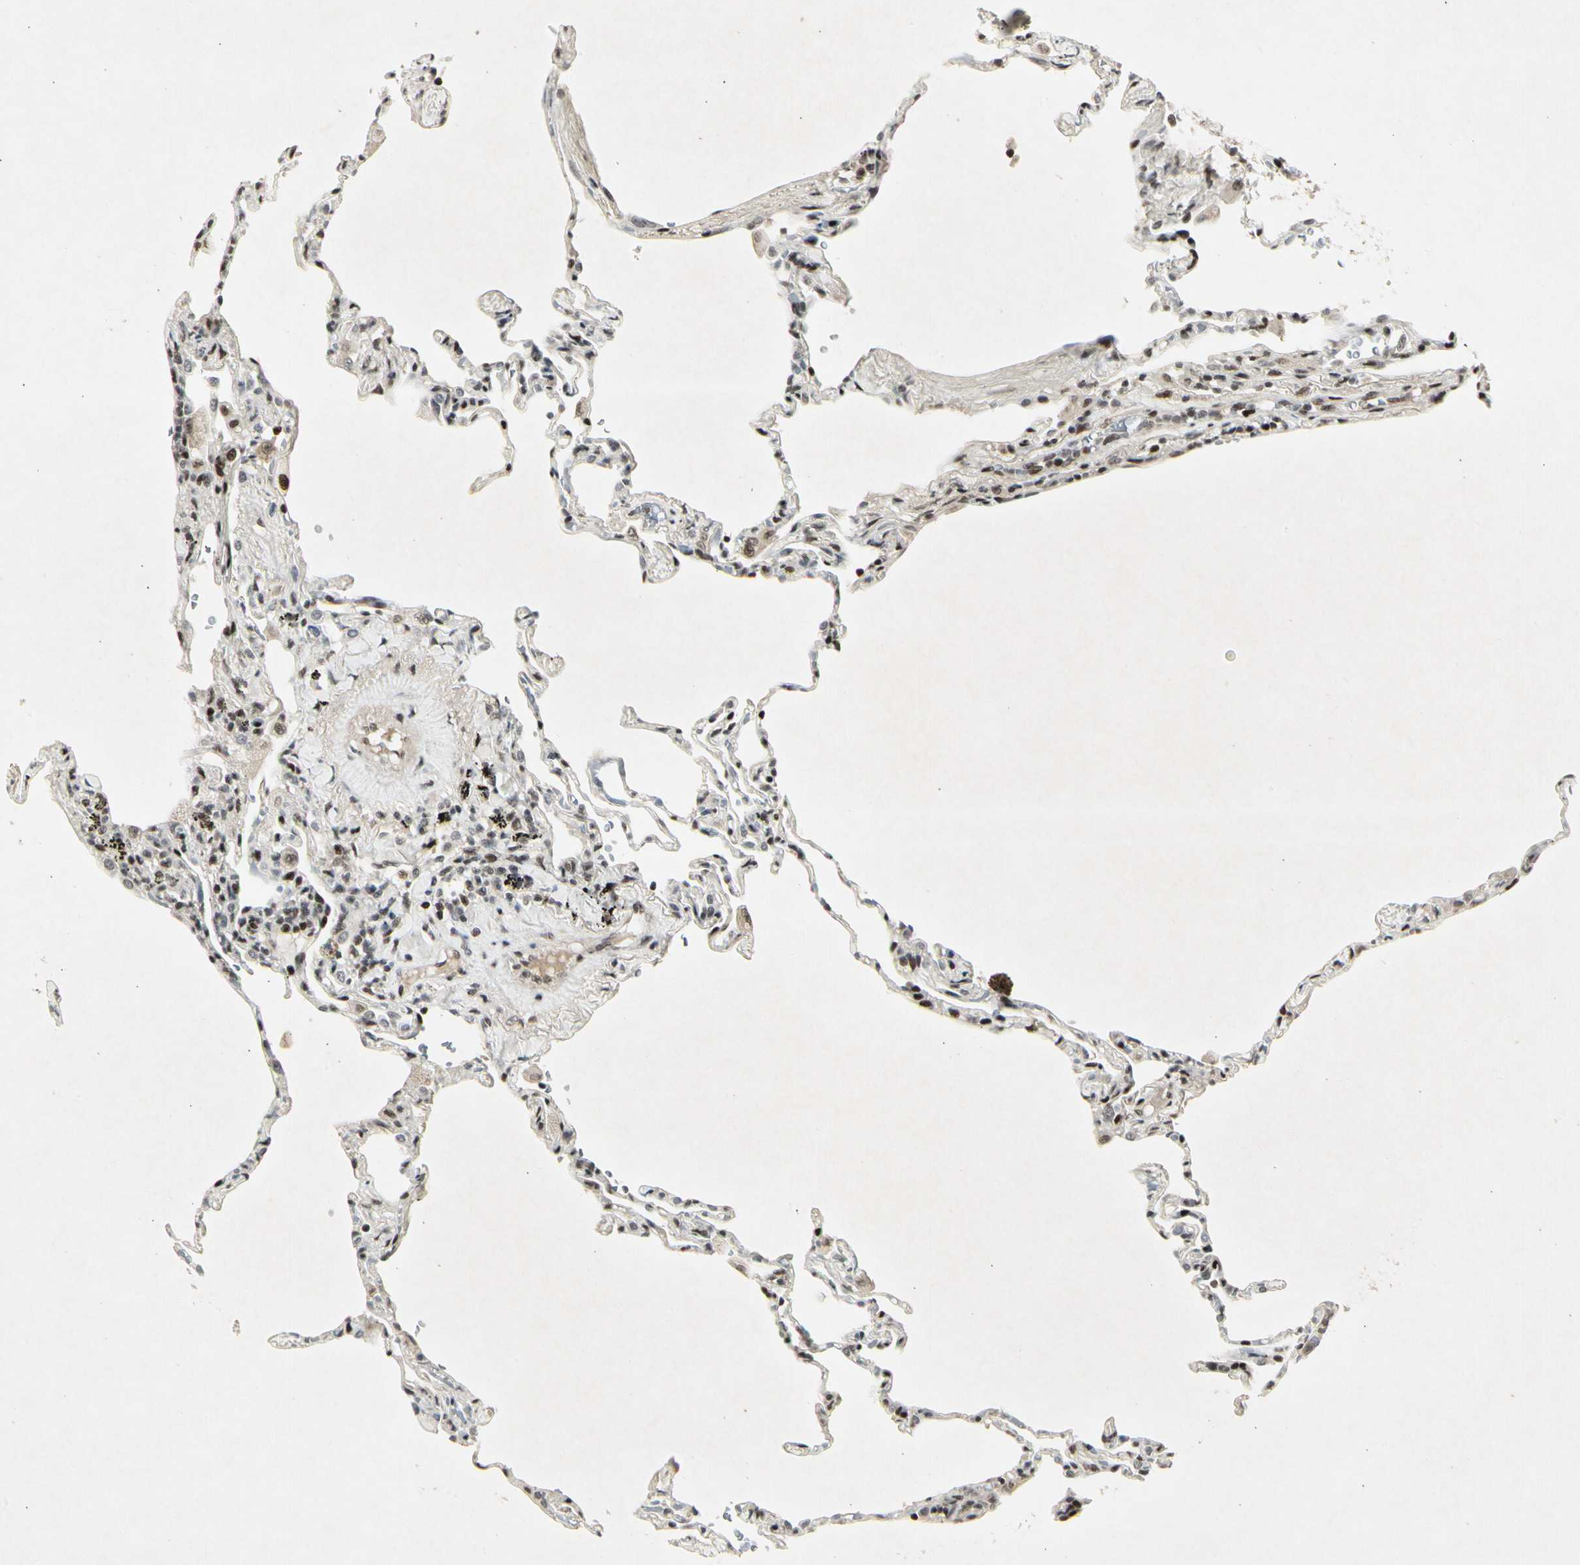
{"staining": {"intensity": "strong", "quantity": "25%-75%", "location": "nuclear"}, "tissue": "lung", "cell_type": "Alveolar cells", "image_type": "normal", "snomed": [{"axis": "morphology", "description": "Normal tissue, NOS"}, {"axis": "topography", "description": "Lung"}], "caption": "Normal lung was stained to show a protein in brown. There is high levels of strong nuclear positivity in approximately 25%-75% of alveolar cells.", "gene": "FOXJ2", "patient": {"sex": "male", "age": 59}}